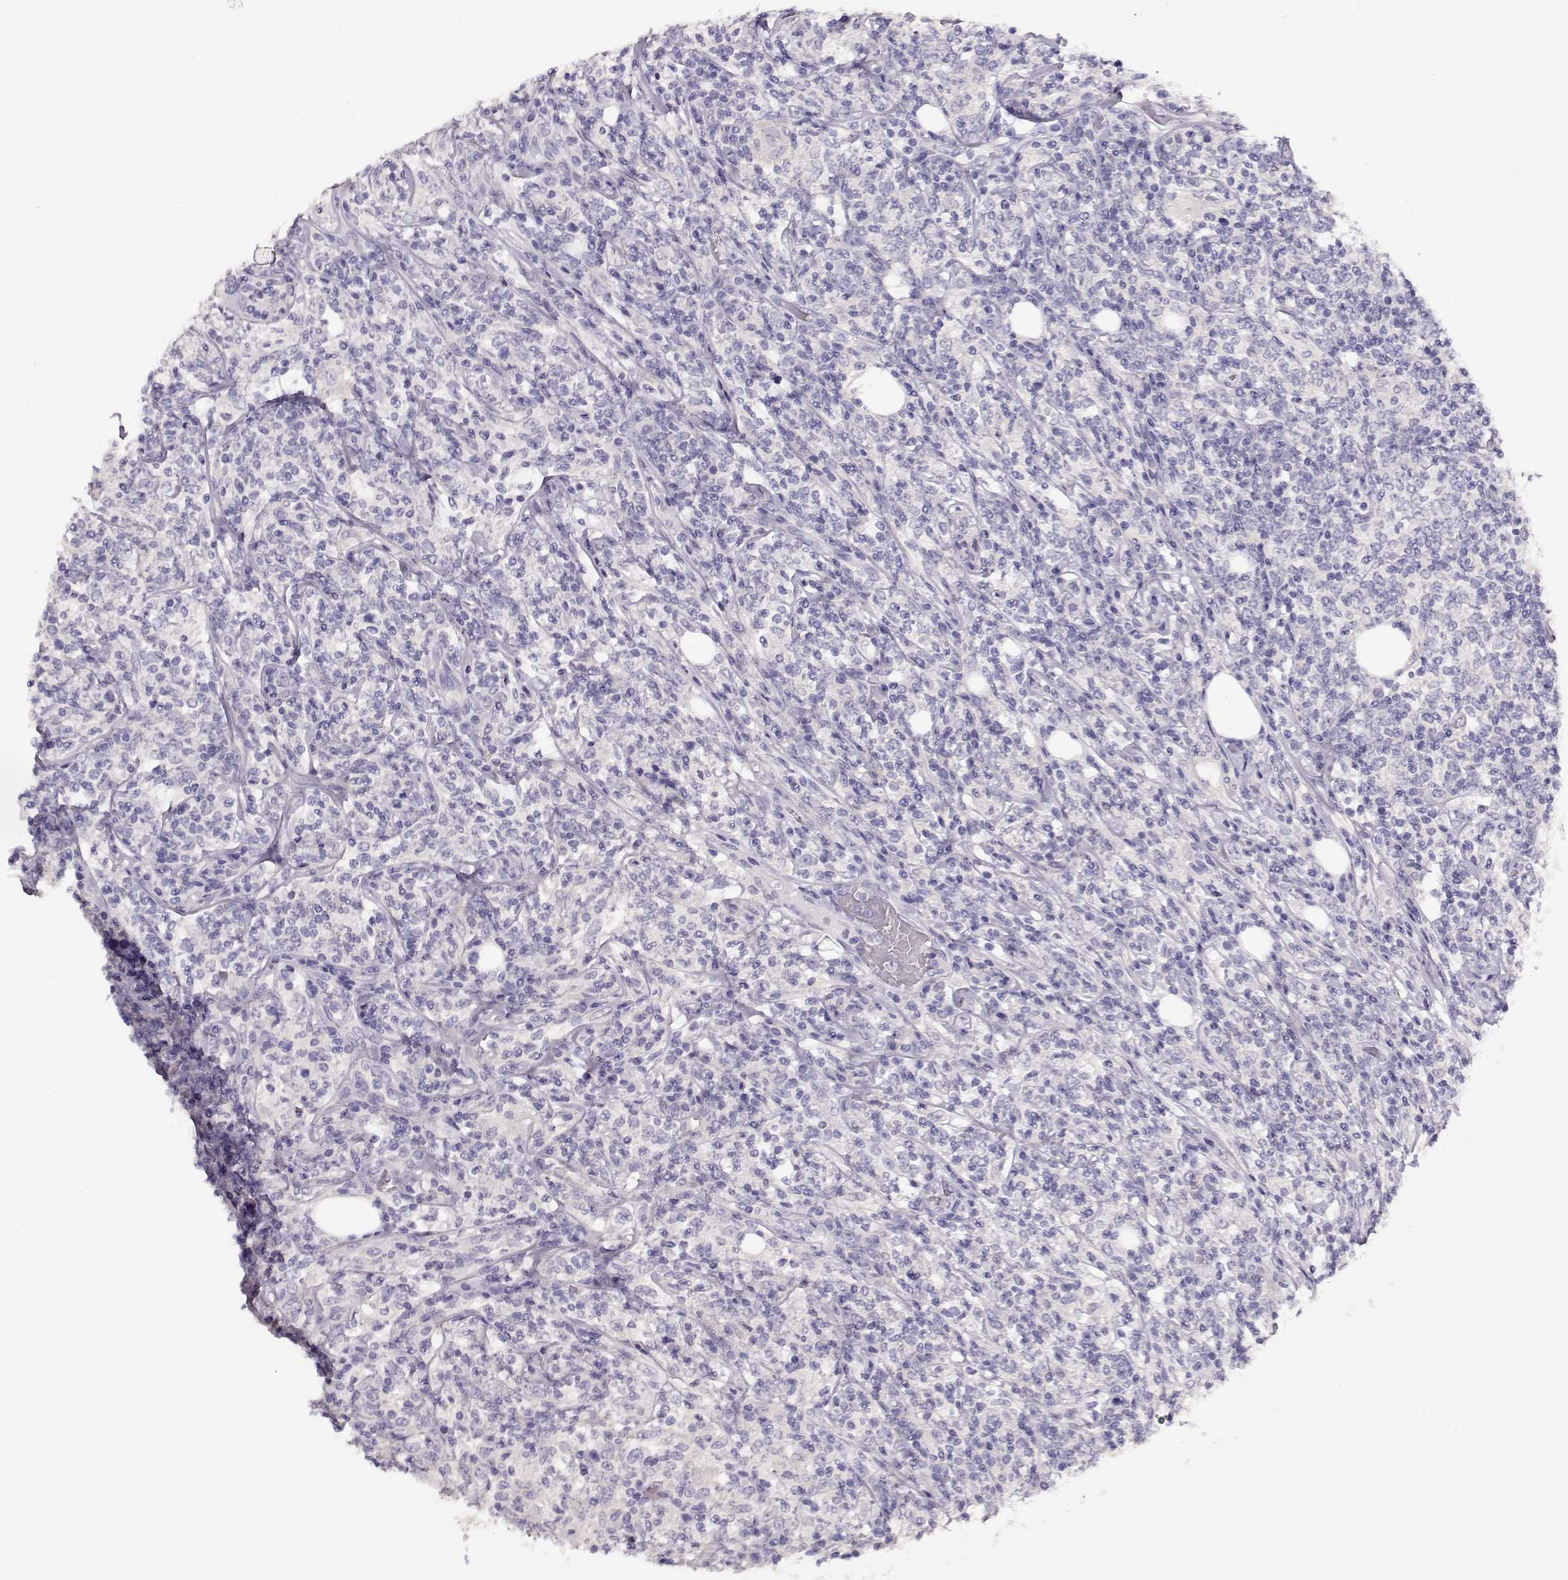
{"staining": {"intensity": "negative", "quantity": "none", "location": "none"}, "tissue": "lymphoma", "cell_type": "Tumor cells", "image_type": "cancer", "snomed": [{"axis": "morphology", "description": "Malignant lymphoma, non-Hodgkin's type, High grade"}, {"axis": "topography", "description": "Lymph node"}], "caption": "A high-resolution micrograph shows IHC staining of malignant lymphoma, non-Hodgkin's type (high-grade), which displays no significant positivity in tumor cells.", "gene": "NDRG4", "patient": {"sex": "female", "age": 84}}